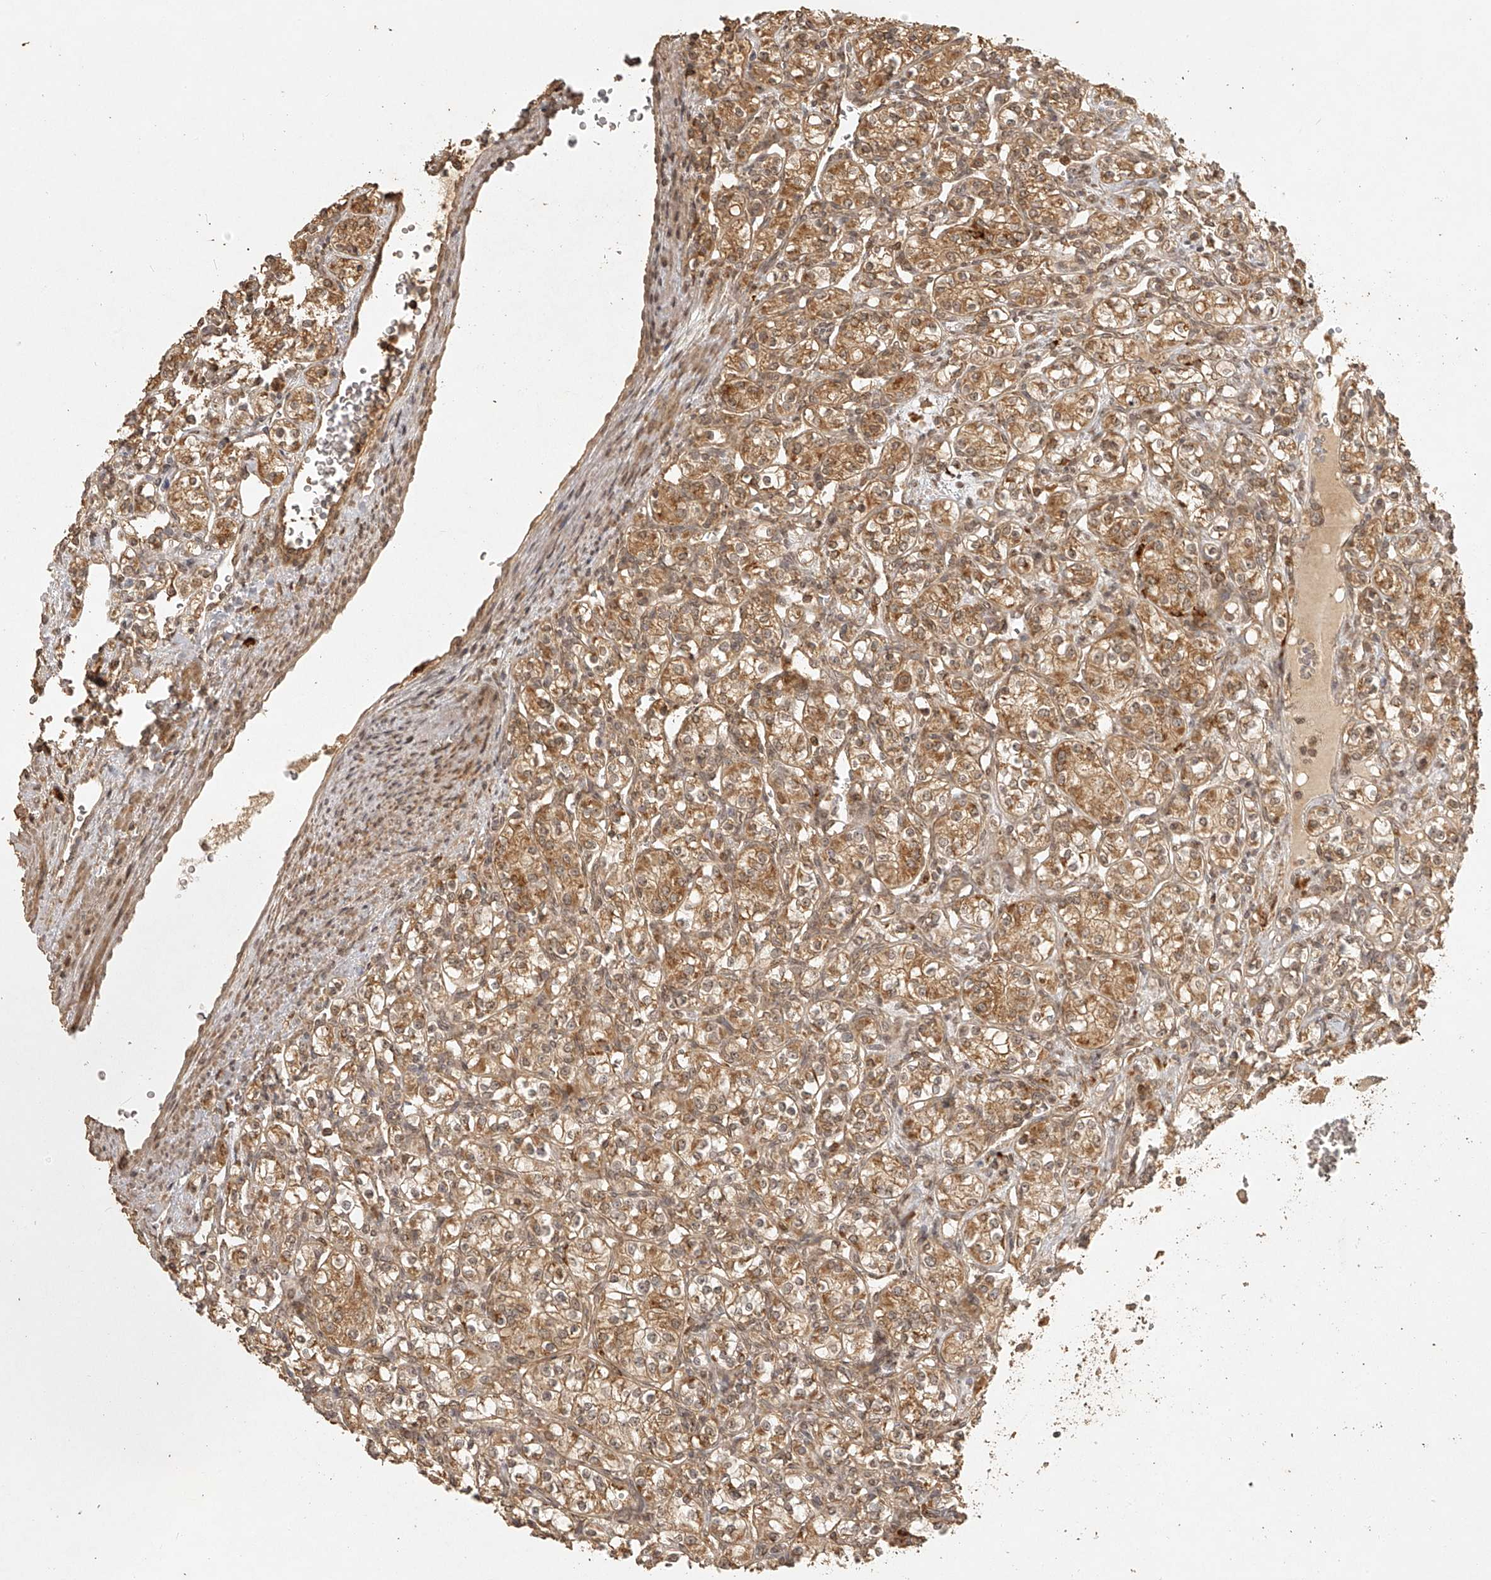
{"staining": {"intensity": "moderate", "quantity": ">75%", "location": "cytoplasmic/membranous"}, "tissue": "renal cancer", "cell_type": "Tumor cells", "image_type": "cancer", "snomed": [{"axis": "morphology", "description": "Adenocarcinoma, NOS"}, {"axis": "topography", "description": "Kidney"}], "caption": "A brown stain labels moderate cytoplasmic/membranous expression of a protein in adenocarcinoma (renal) tumor cells.", "gene": "BCL2L11", "patient": {"sex": "male", "age": 77}}